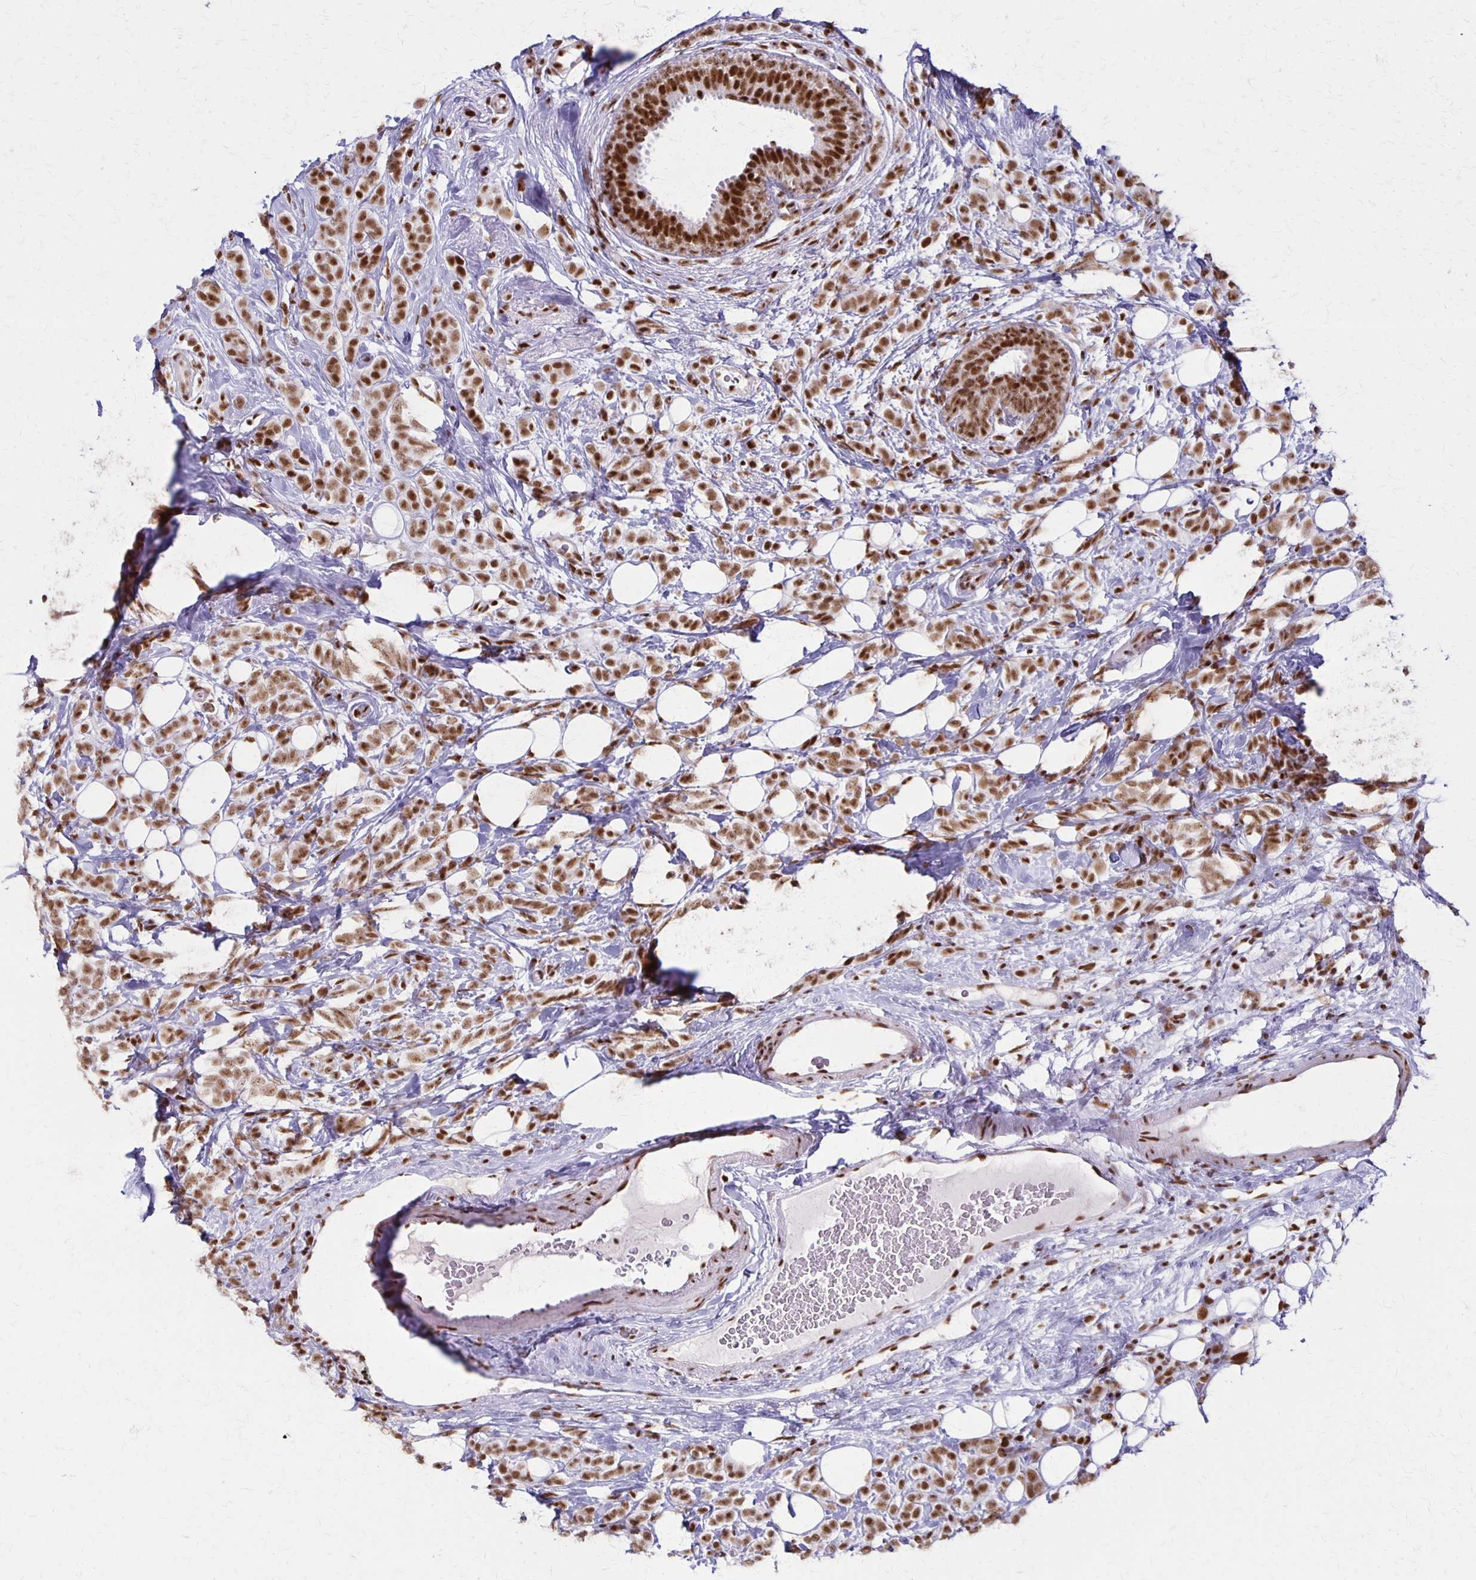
{"staining": {"intensity": "moderate", "quantity": ">75%", "location": "nuclear"}, "tissue": "breast cancer", "cell_type": "Tumor cells", "image_type": "cancer", "snomed": [{"axis": "morphology", "description": "Lobular carcinoma"}, {"axis": "topography", "description": "Breast"}], "caption": "A micrograph showing moderate nuclear expression in about >75% of tumor cells in breast cancer, as visualized by brown immunohistochemical staining.", "gene": "XRCC6", "patient": {"sex": "female", "age": 49}}